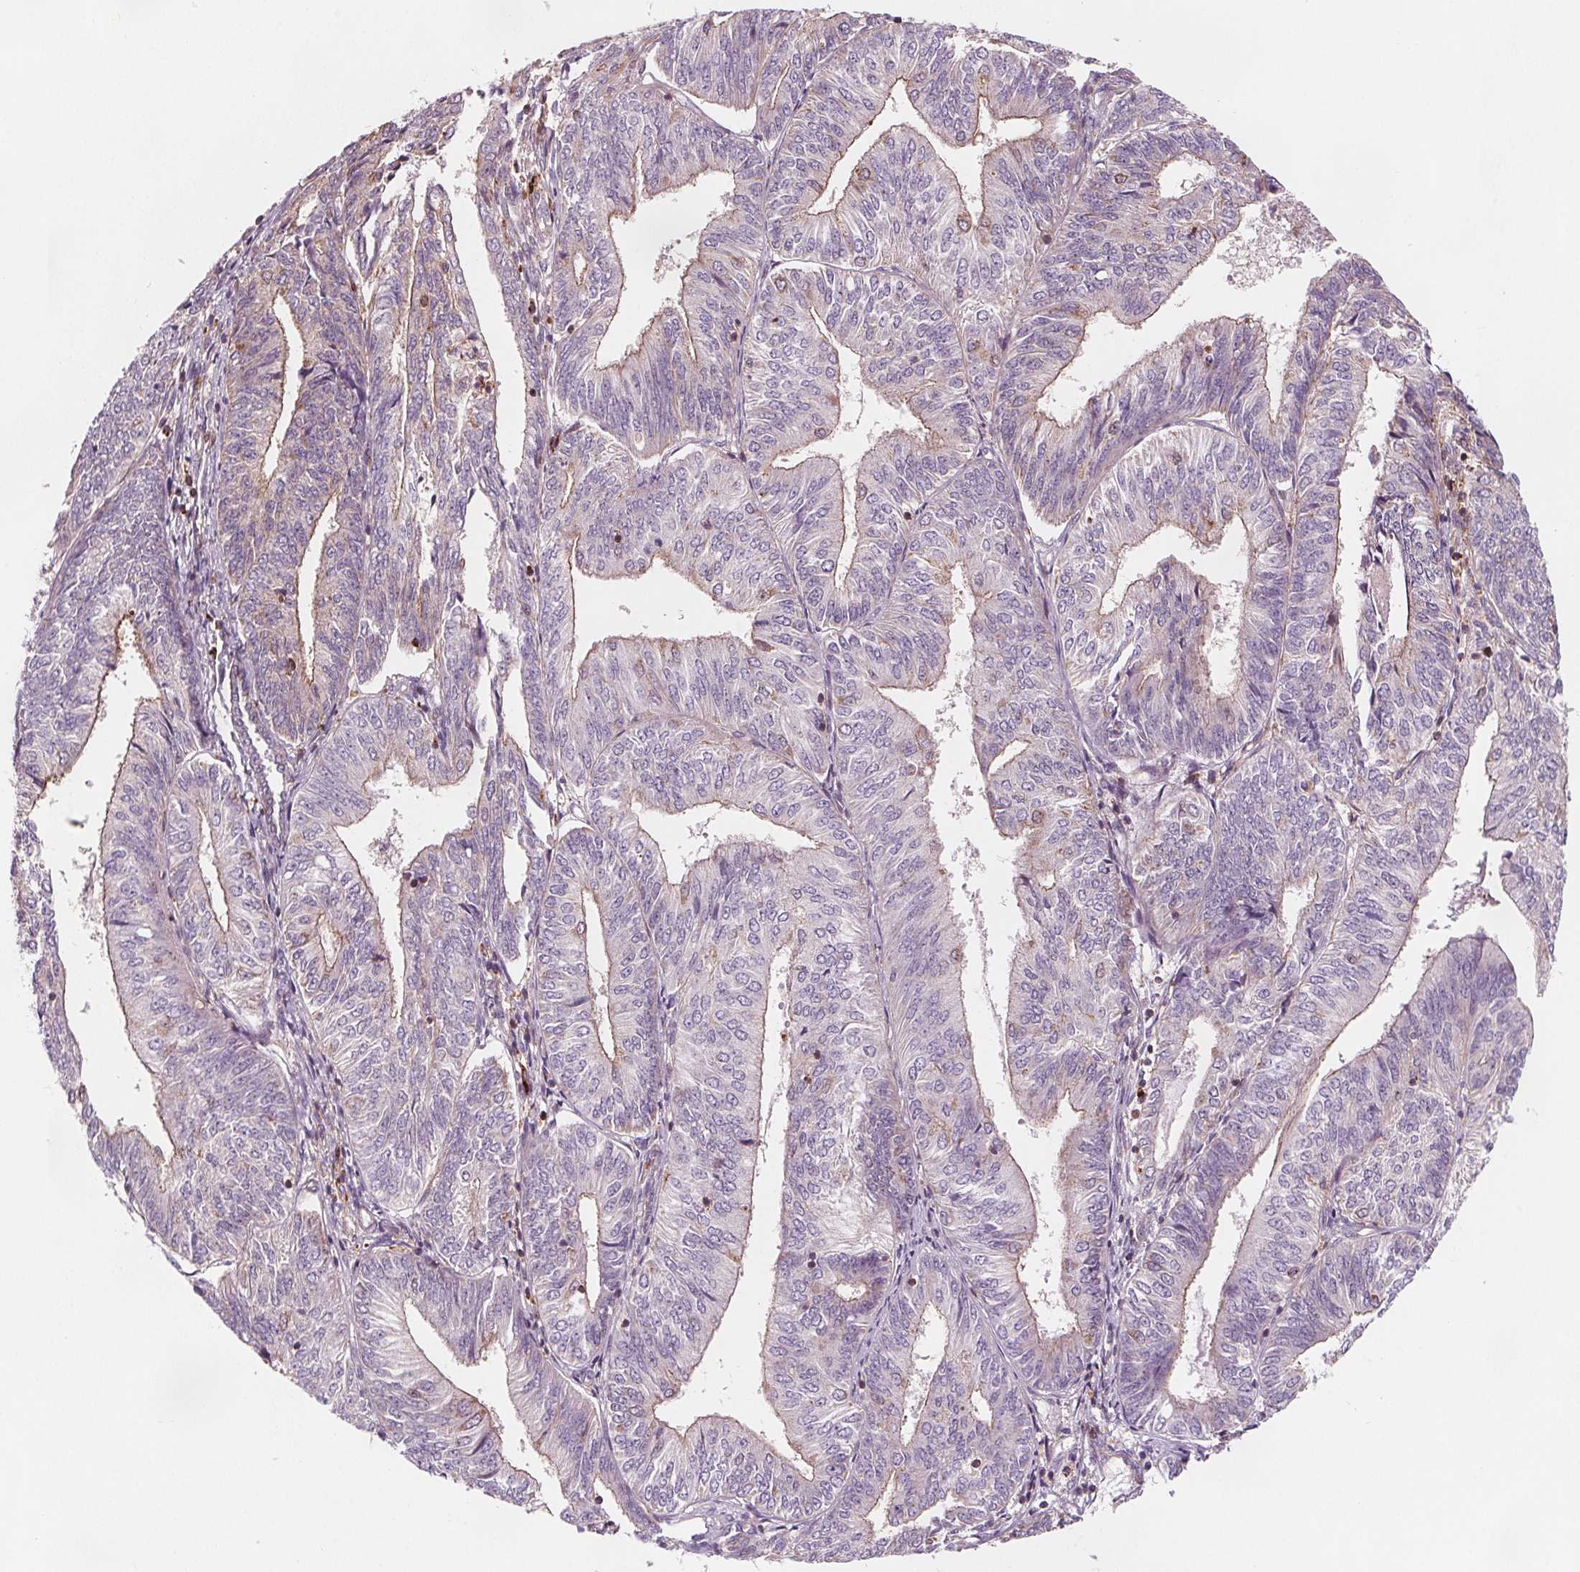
{"staining": {"intensity": "negative", "quantity": "none", "location": "none"}, "tissue": "endometrial cancer", "cell_type": "Tumor cells", "image_type": "cancer", "snomed": [{"axis": "morphology", "description": "Adenocarcinoma, NOS"}, {"axis": "topography", "description": "Endometrium"}], "caption": "An IHC histopathology image of endometrial cancer (adenocarcinoma) is shown. There is no staining in tumor cells of endometrial cancer (adenocarcinoma).", "gene": "ADAM33", "patient": {"sex": "female", "age": 58}}